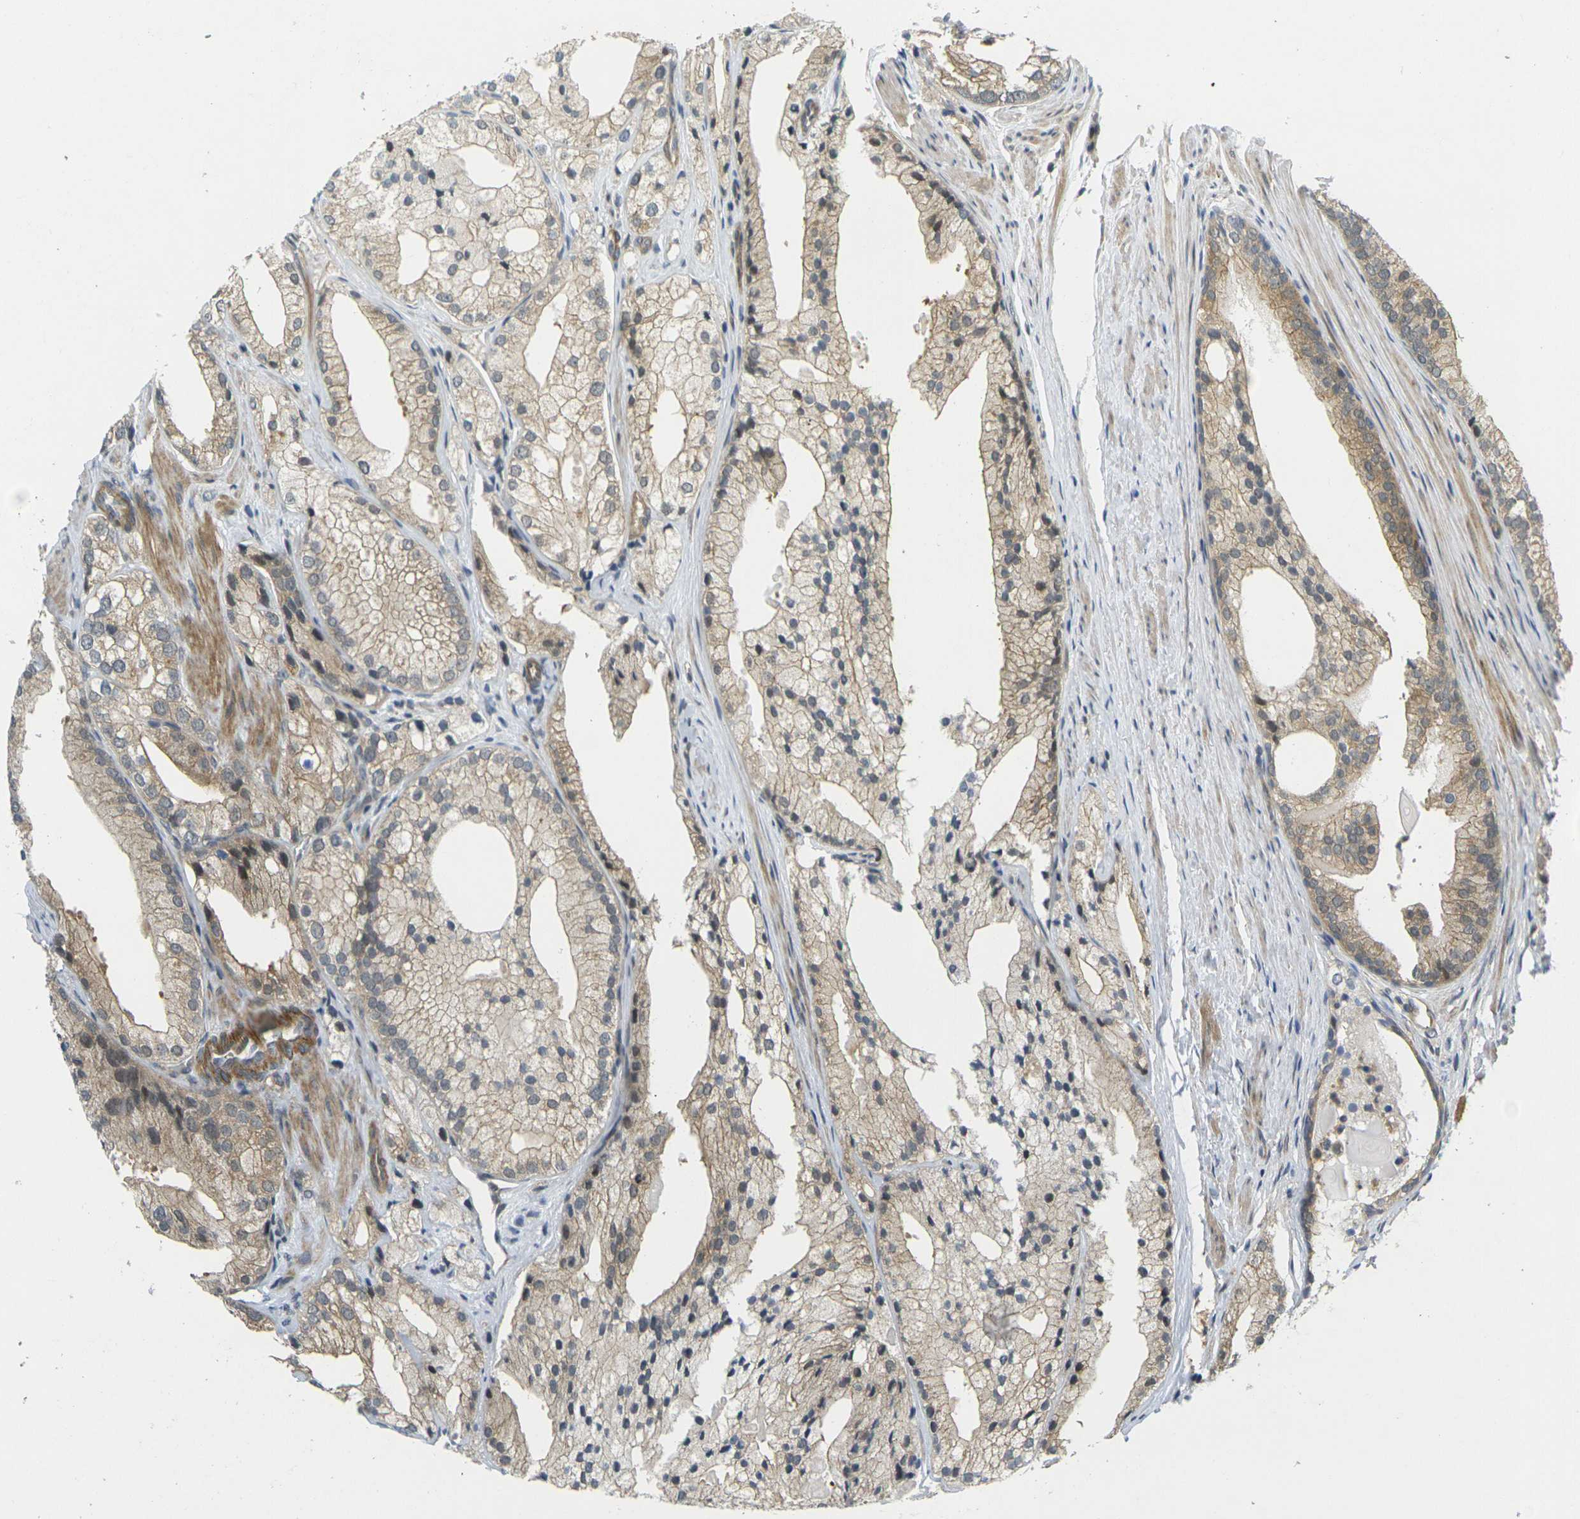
{"staining": {"intensity": "moderate", "quantity": ">75%", "location": "cytoplasmic/membranous"}, "tissue": "prostate cancer", "cell_type": "Tumor cells", "image_type": "cancer", "snomed": [{"axis": "morphology", "description": "Adenocarcinoma, Low grade"}, {"axis": "topography", "description": "Prostate"}], "caption": "Prostate cancer (adenocarcinoma (low-grade)) stained with DAB immunohistochemistry (IHC) exhibits medium levels of moderate cytoplasmic/membranous positivity in approximately >75% of tumor cells. The protein of interest is stained brown, and the nuclei are stained in blue (DAB IHC with brightfield microscopy, high magnification).", "gene": "KCTD10", "patient": {"sex": "male", "age": 69}}